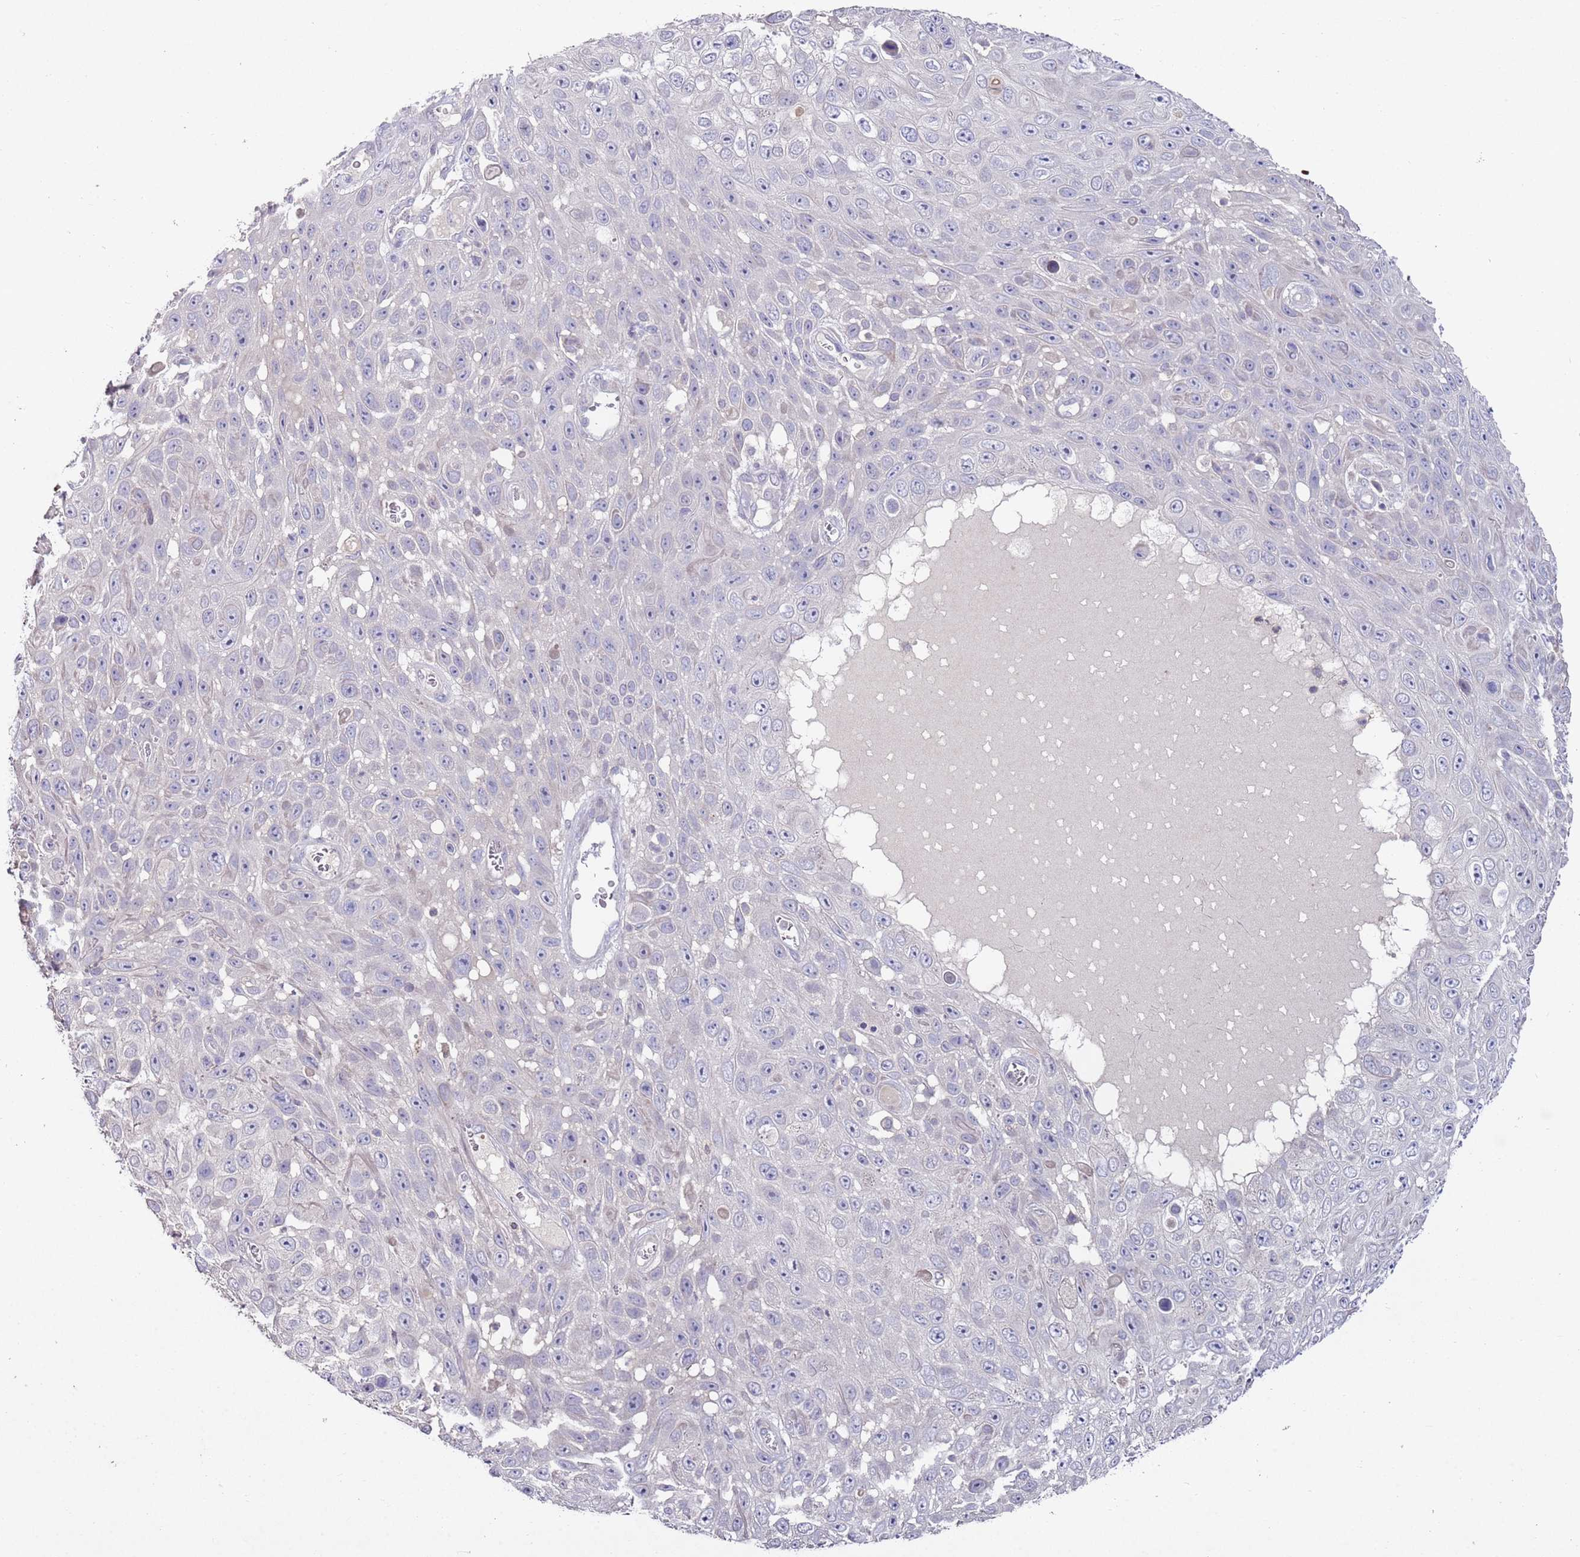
{"staining": {"intensity": "negative", "quantity": "none", "location": "none"}, "tissue": "skin cancer", "cell_type": "Tumor cells", "image_type": "cancer", "snomed": [{"axis": "morphology", "description": "Squamous cell carcinoma, NOS"}, {"axis": "topography", "description": "Skin"}], "caption": "Tumor cells show no significant expression in skin squamous cell carcinoma.", "gene": "LACC1", "patient": {"sex": "male", "age": 82}}